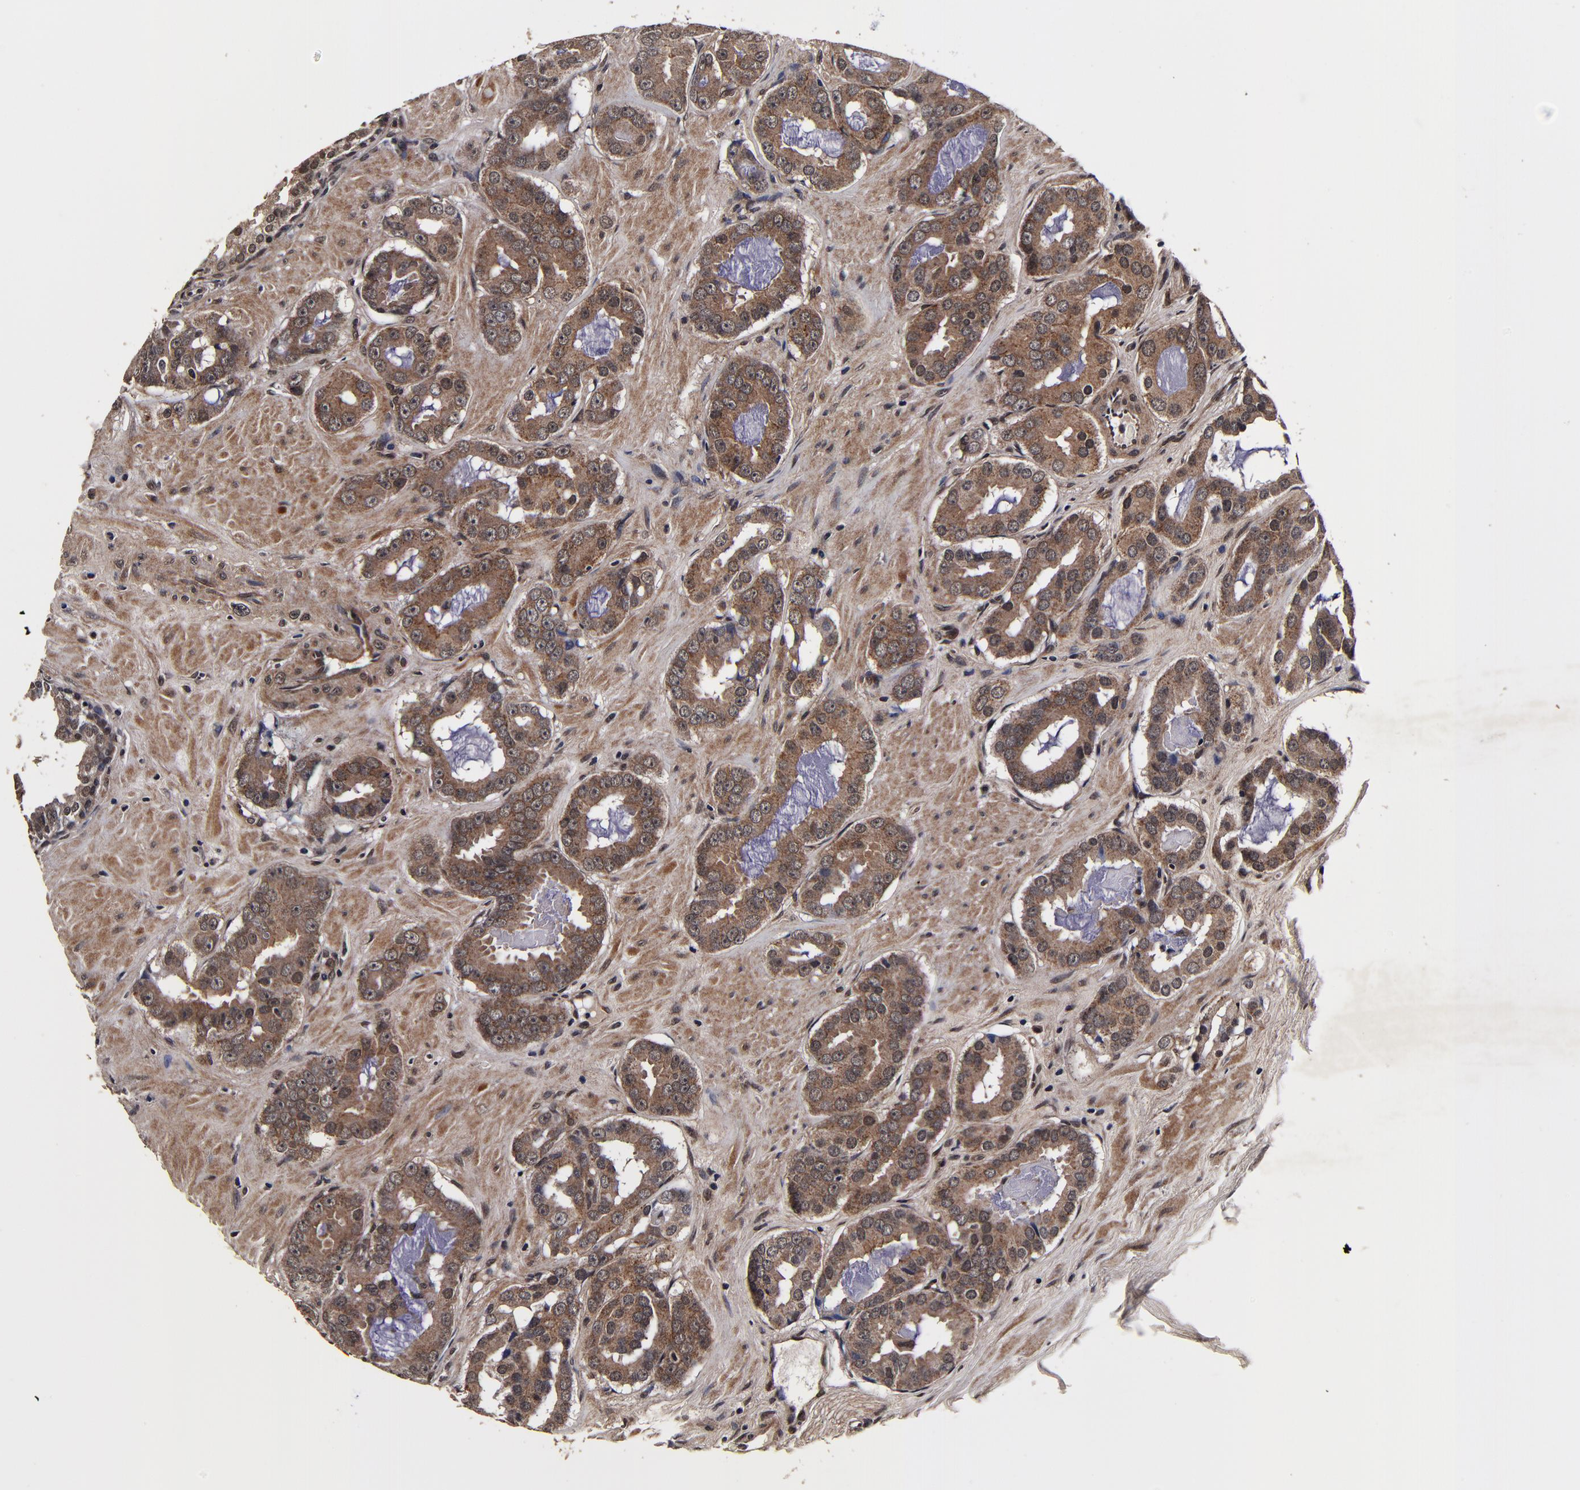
{"staining": {"intensity": "moderate", "quantity": ">75%", "location": "cytoplasmic/membranous,nuclear"}, "tissue": "prostate cancer", "cell_type": "Tumor cells", "image_type": "cancer", "snomed": [{"axis": "morphology", "description": "Adenocarcinoma, Low grade"}, {"axis": "topography", "description": "Prostate"}], "caption": "This is an image of immunohistochemistry staining of prostate cancer (adenocarcinoma (low-grade)), which shows moderate expression in the cytoplasmic/membranous and nuclear of tumor cells.", "gene": "MMP15", "patient": {"sex": "male", "age": 59}}